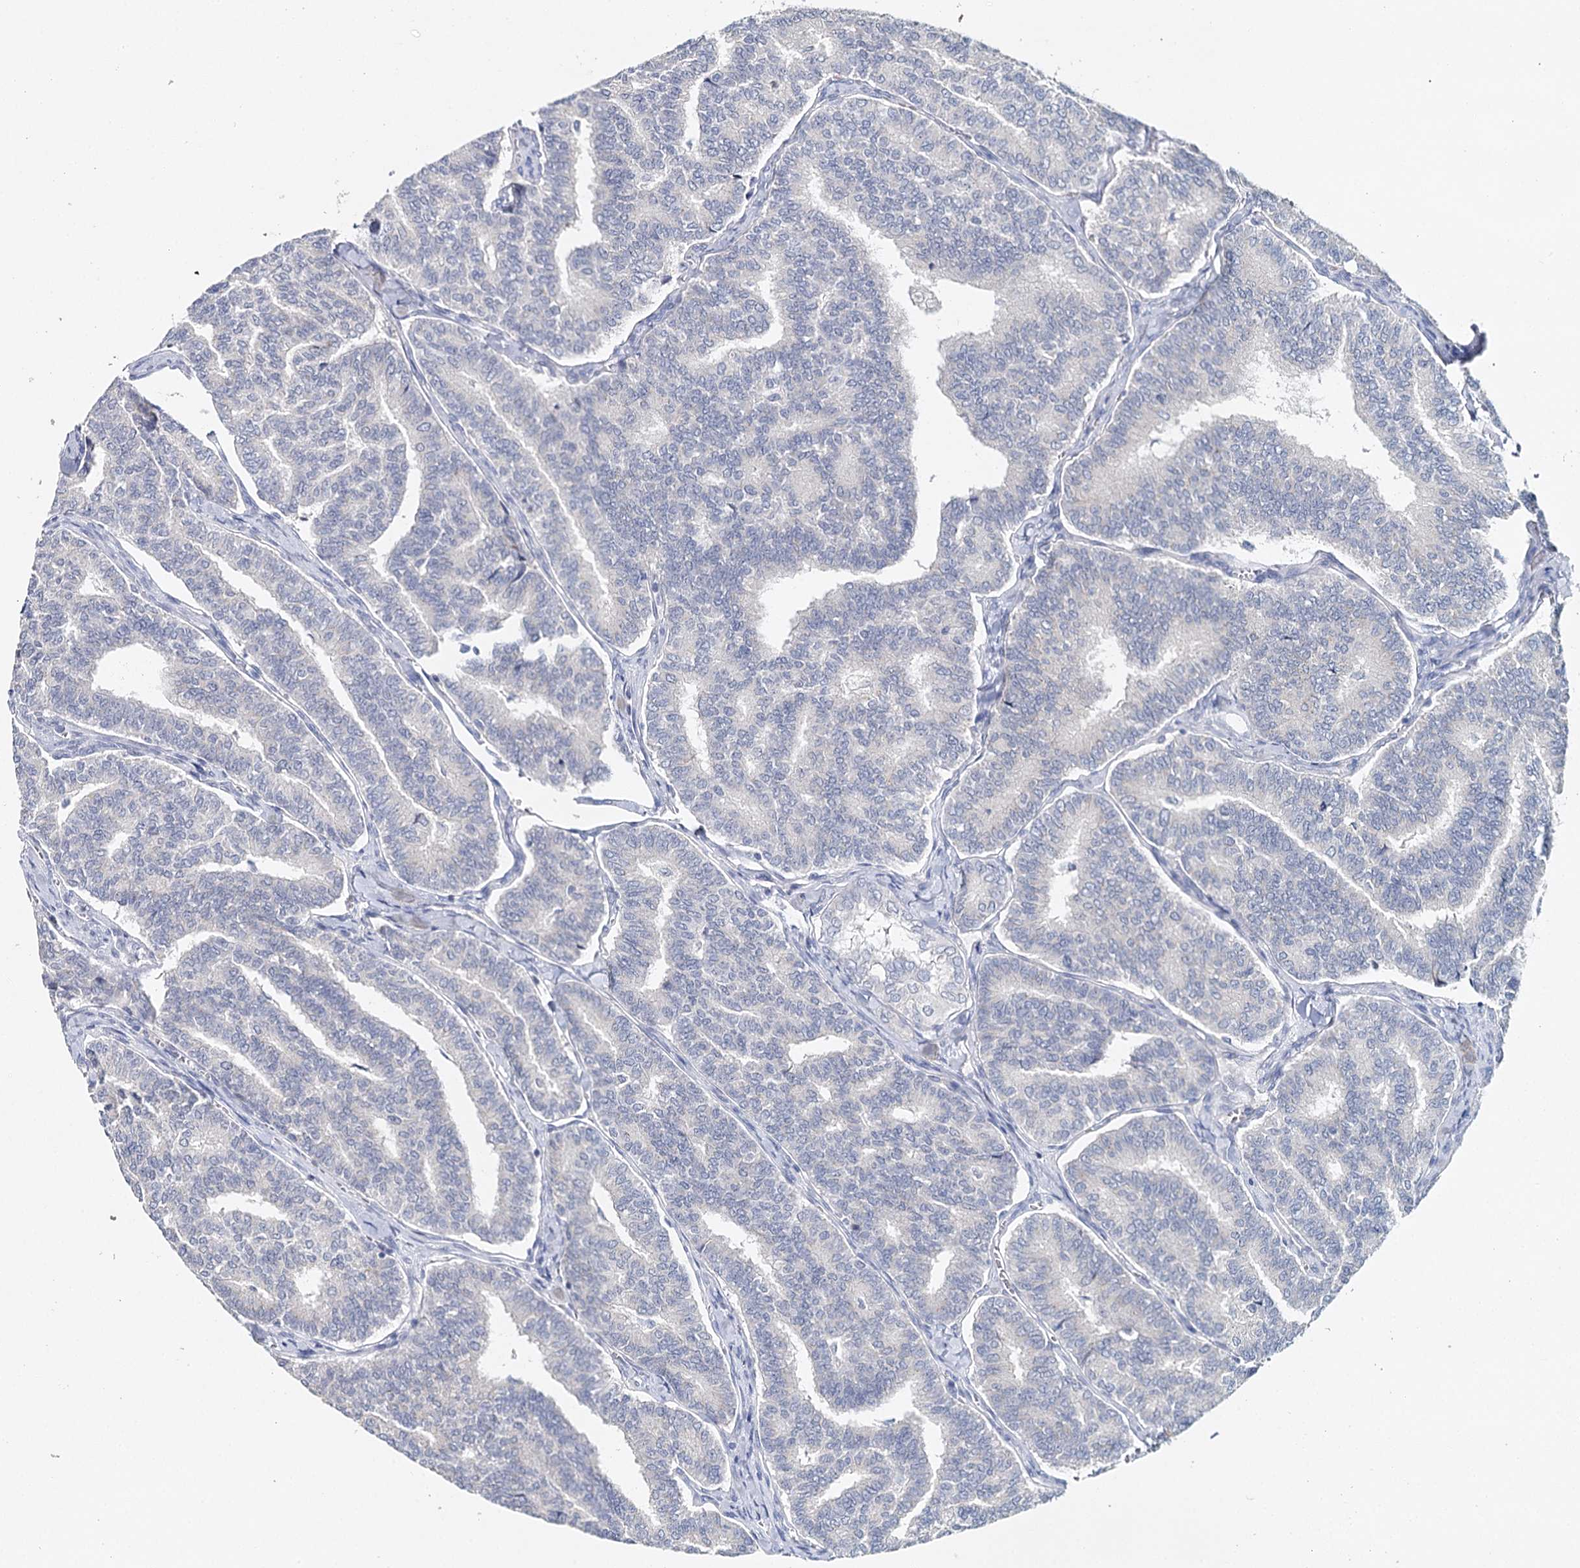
{"staining": {"intensity": "negative", "quantity": "none", "location": "none"}, "tissue": "thyroid cancer", "cell_type": "Tumor cells", "image_type": "cancer", "snomed": [{"axis": "morphology", "description": "Papillary adenocarcinoma, NOS"}, {"axis": "topography", "description": "Thyroid gland"}], "caption": "Immunohistochemistry (IHC) photomicrograph of neoplastic tissue: thyroid papillary adenocarcinoma stained with DAB exhibits no significant protein staining in tumor cells.", "gene": "TP53", "patient": {"sex": "female", "age": 35}}